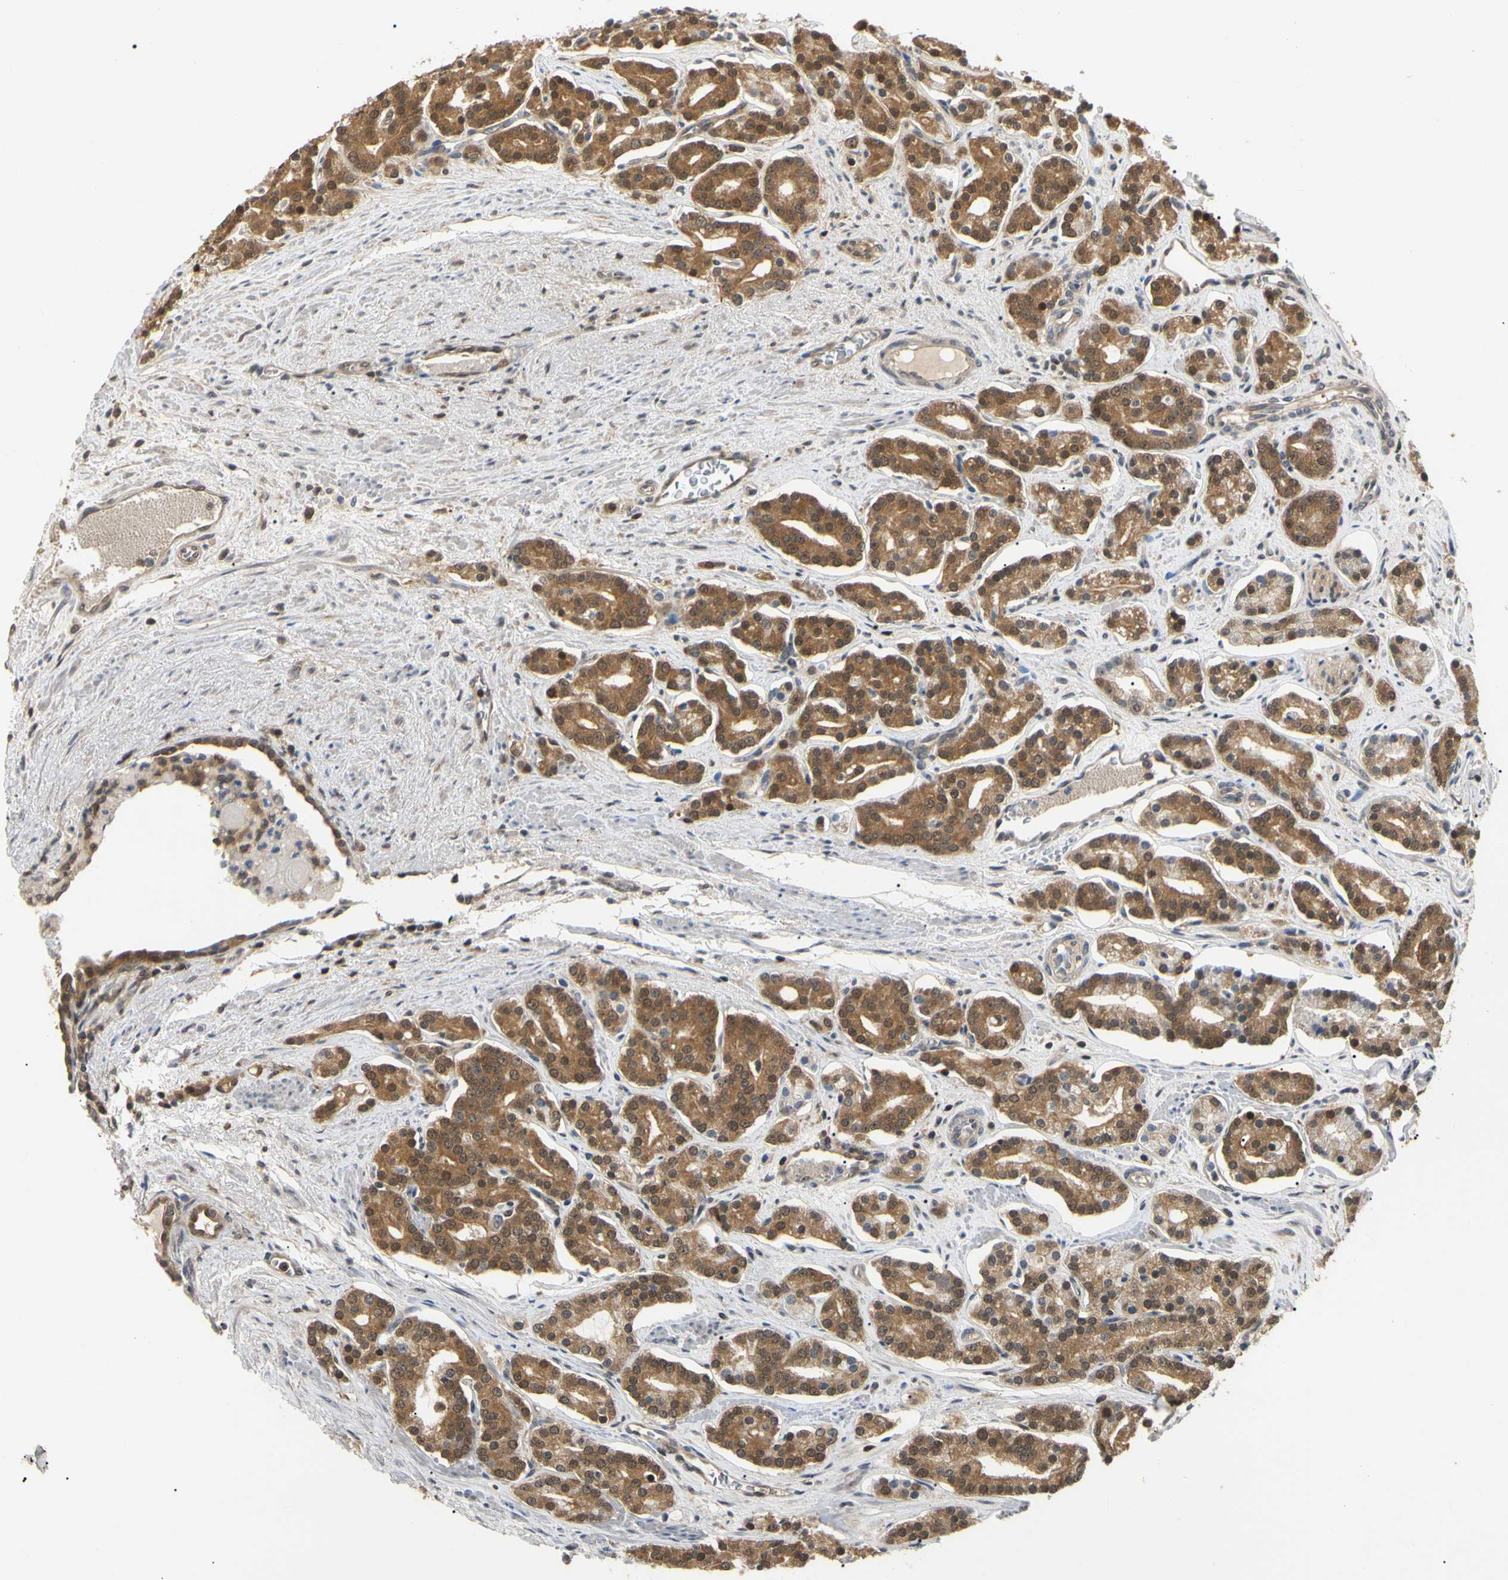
{"staining": {"intensity": "moderate", "quantity": ">75%", "location": "cytoplasmic/membranous,nuclear"}, "tissue": "prostate cancer", "cell_type": "Tumor cells", "image_type": "cancer", "snomed": [{"axis": "morphology", "description": "Adenocarcinoma, Low grade"}, {"axis": "topography", "description": "Prostate"}], "caption": "Prostate cancer (low-grade adenocarcinoma) tissue reveals moderate cytoplasmic/membranous and nuclear positivity in approximately >75% of tumor cells, visualized by immunohistochemistry.", "gene": "UBE2Z", "patient": {"sex": "male", "age": 63}}